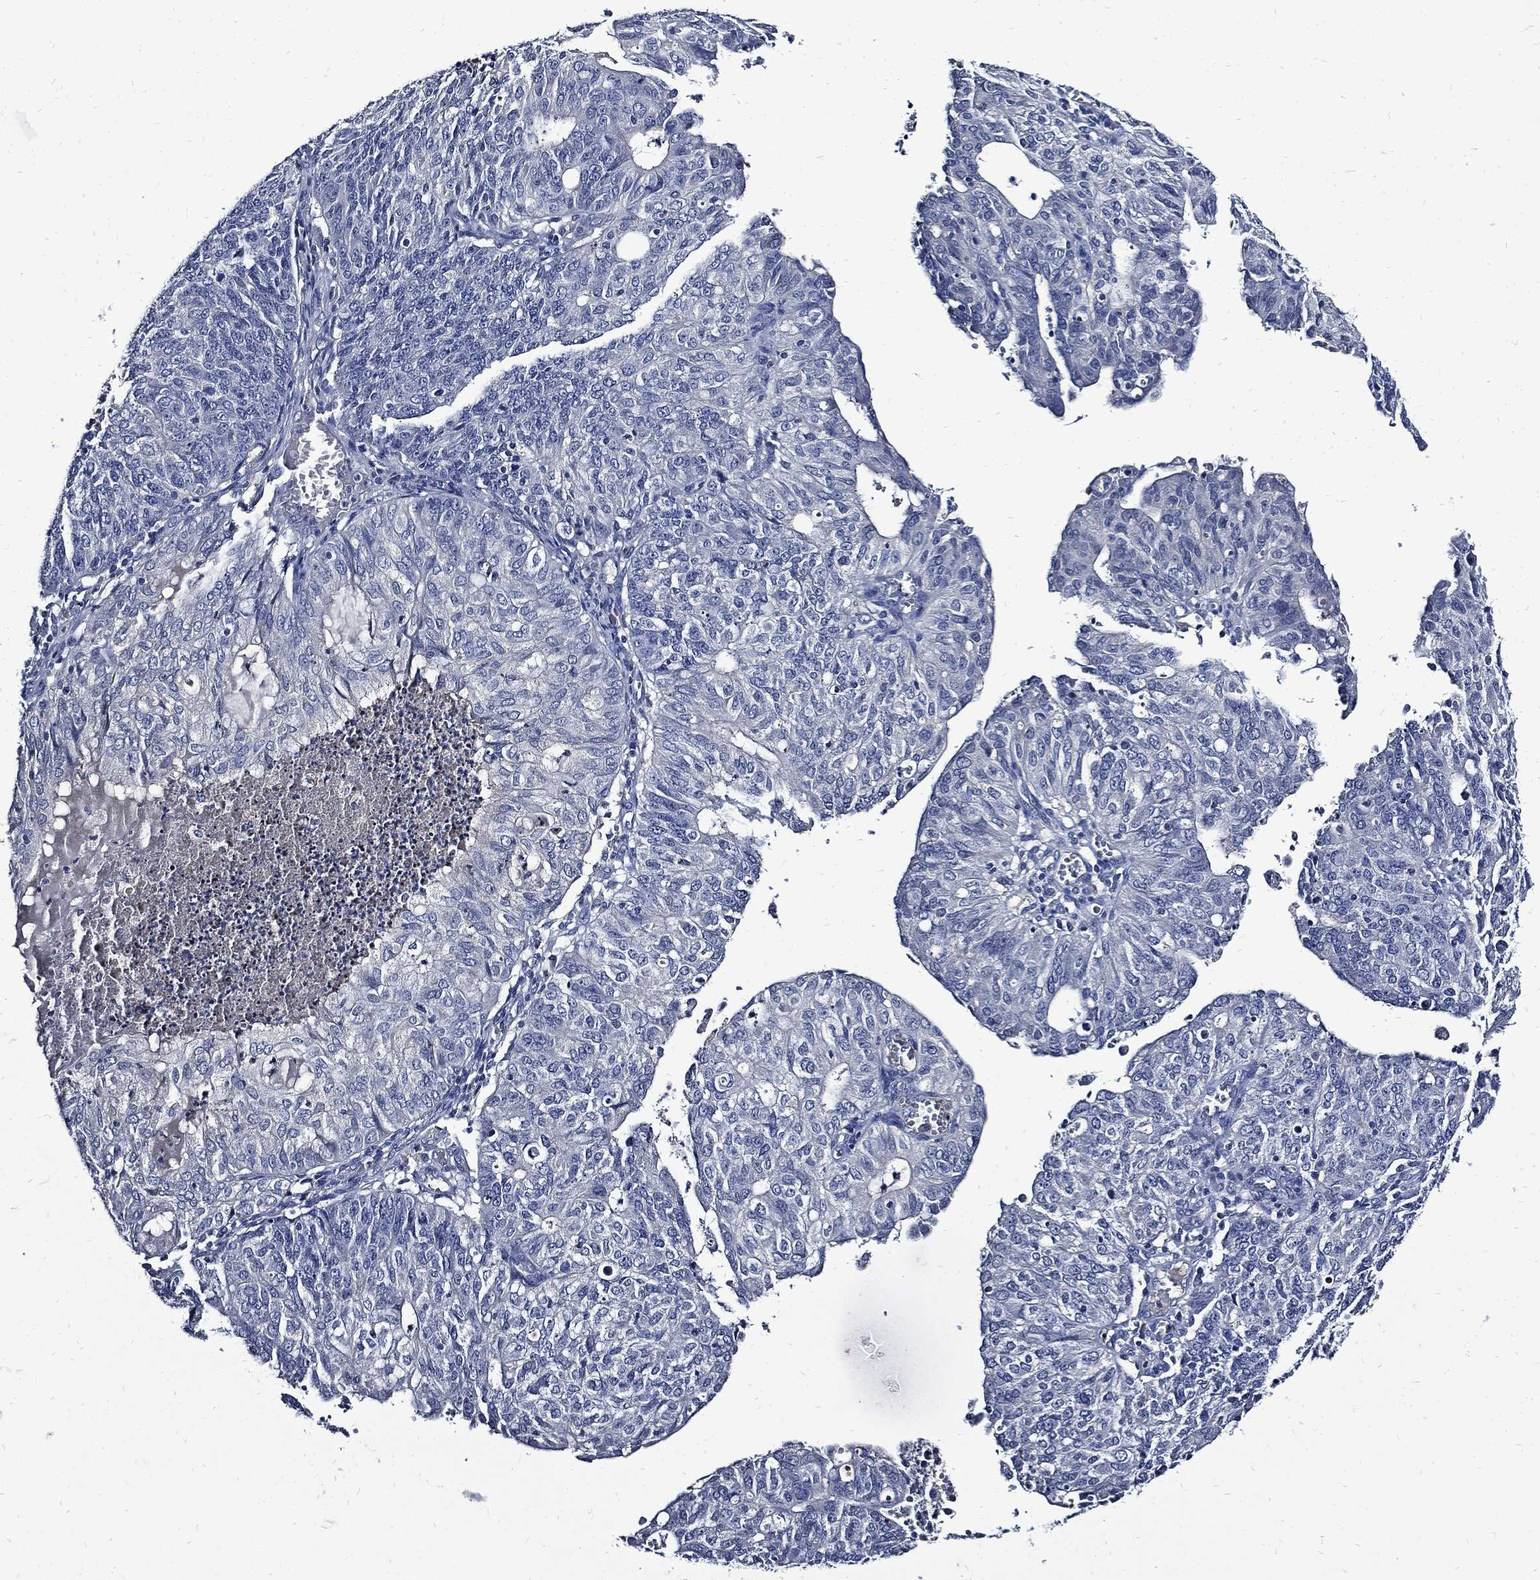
{"staining": {"intensity": "negative", "quantity": "none", "location": "none"}, "tissue": "endometrial cancer", "cell_type": "Tumor cells", "image_type": "cancer", "snomed": [{"axis": "morphology", "description": "Adenocarcinoma, NOS"}, {"axis": "topography", "description": "Endometrium"}], "caption": "High power microscopy photomicrograph of an immunohistochemistry (IHC) photomicrograph of endometrial adenocarcinoma, revealing no significant staining in tumor cells.", "gene": "CPE", "patient": {"sex": "female", "age": 82}}